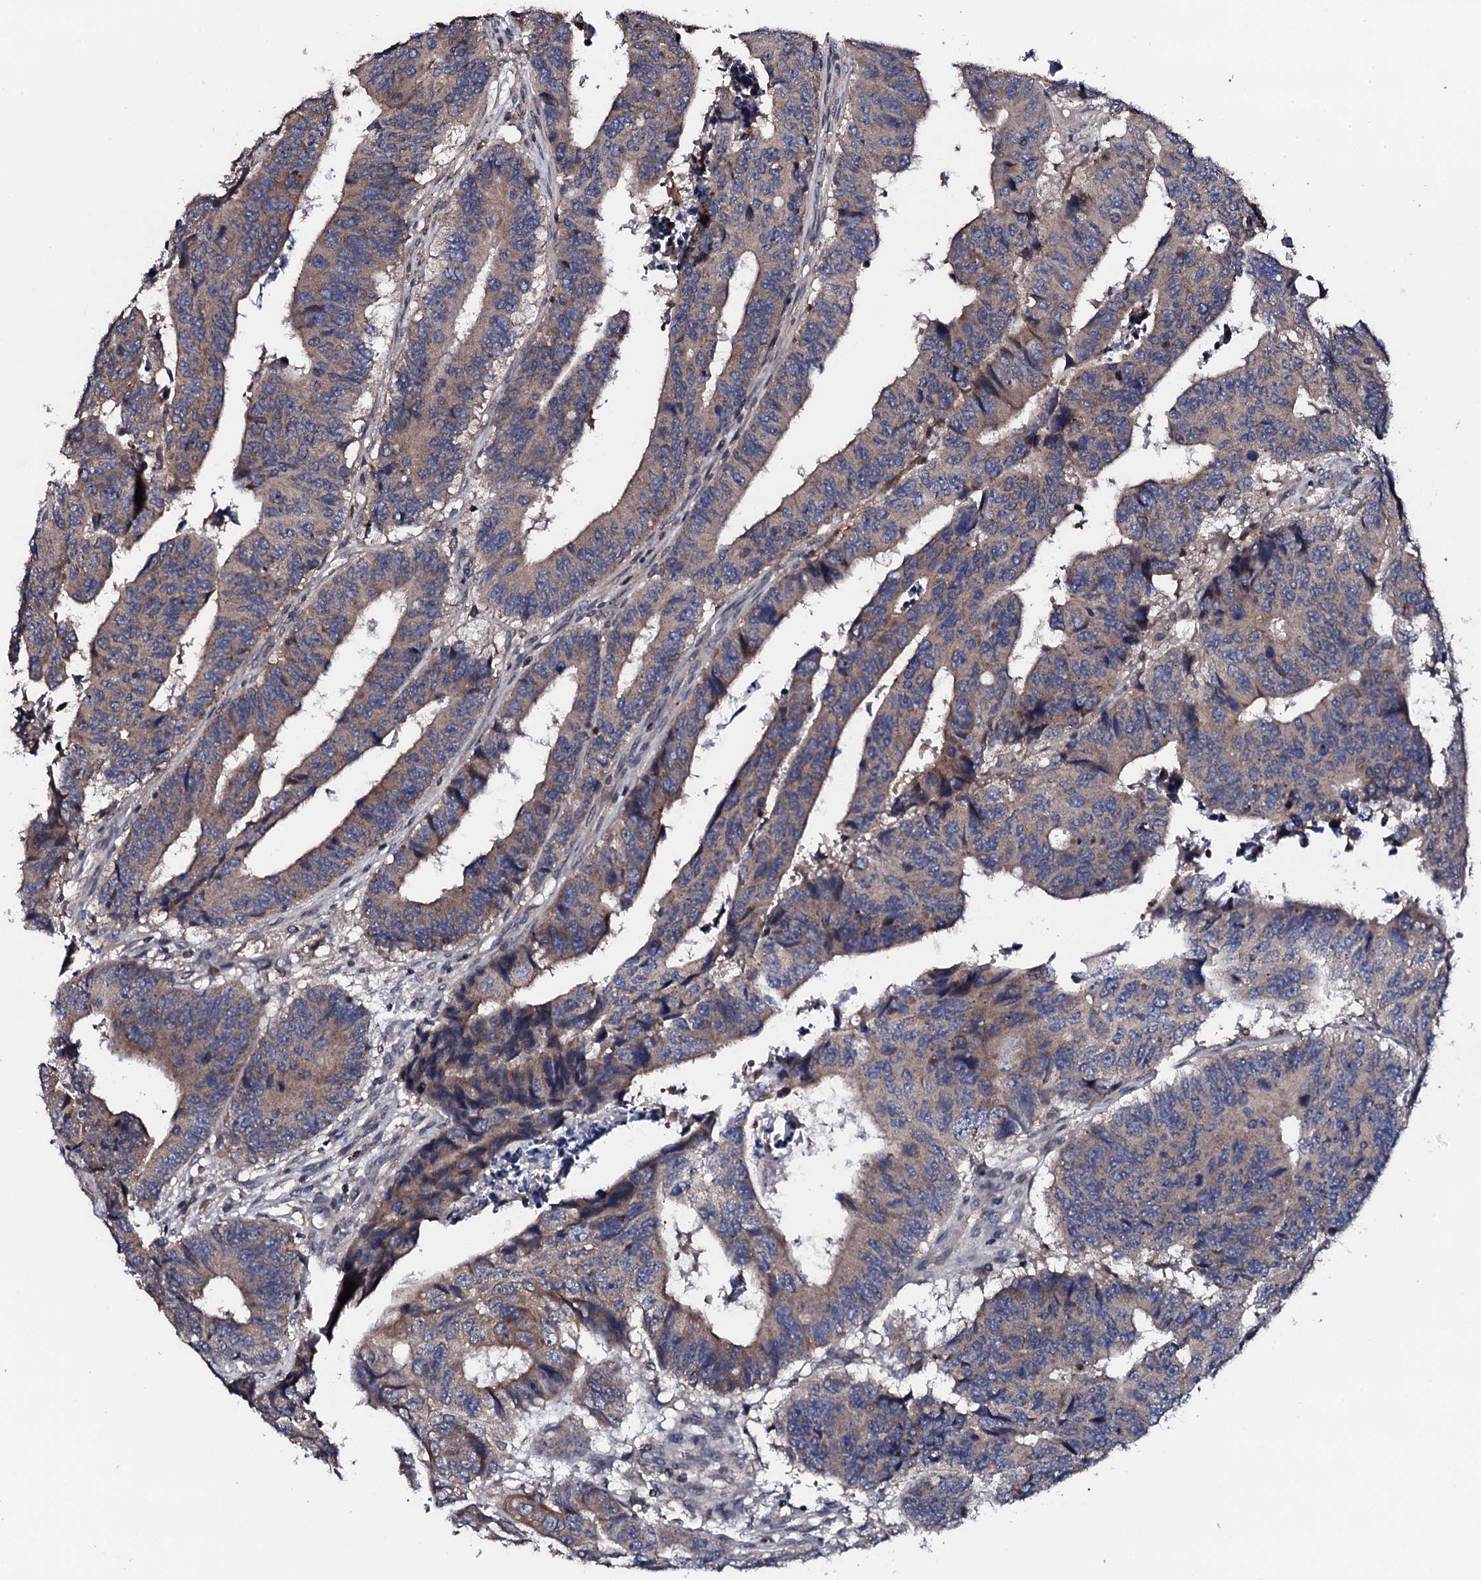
{"staining": {"intensity": "weak", "quantity": ">75%", "location": "cytoplasmic/membranous"}, "tissue": "colorectal cancer", "cell_type": "Tumor cells", "image_type": "cancer", "snomed": [{"axis": "morphology", "description": "Adenocarcinoma, NOS"}, {"axis": "topography", "description": "Rectum"}], "caption": "A histopathology image showing weak cytoplasmic/membranous expression in about >75% of tumor cells in colorectal cancer (adenocarcinoma), as visualized by brown immunohistochemical staining.", "gene": "EDC3", "patient": {"sex": "male", "age": 84}}